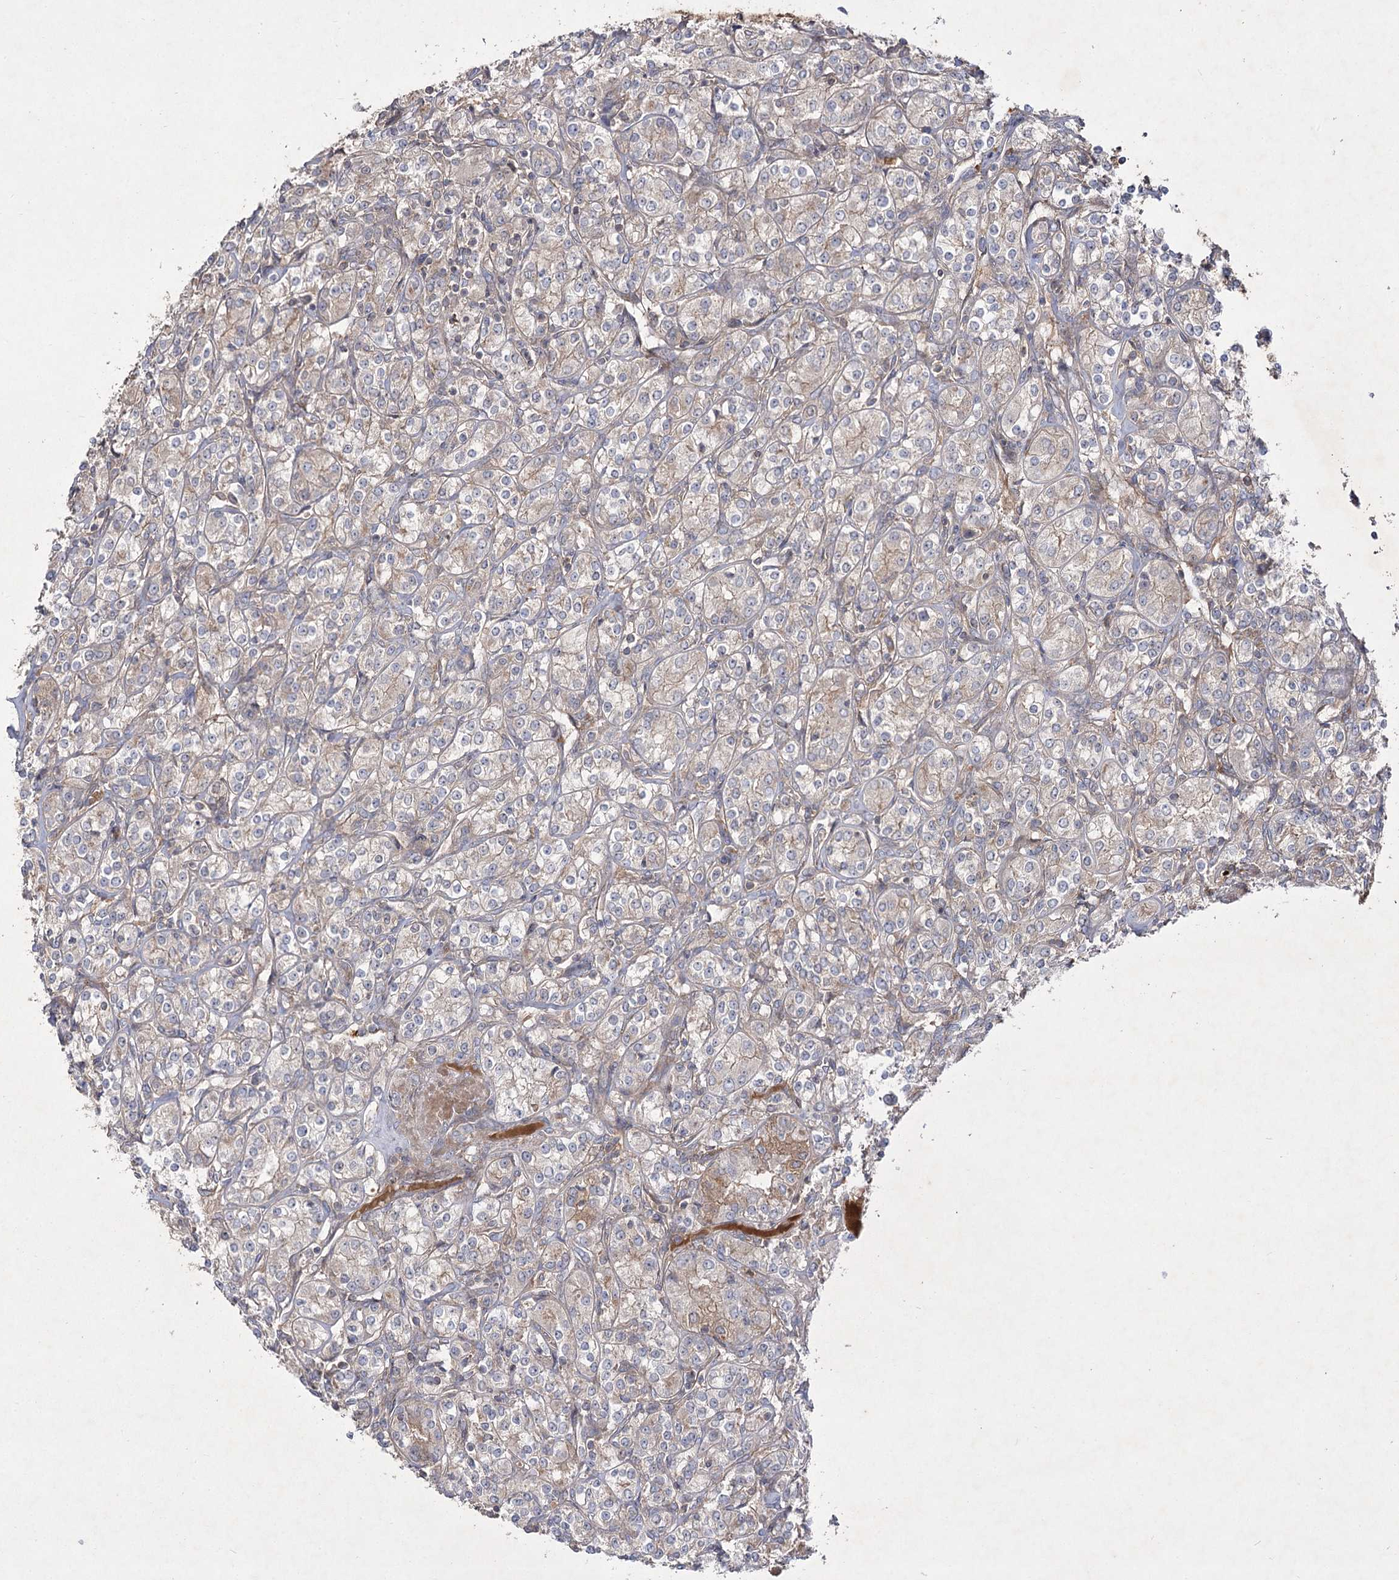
{"staining": {"intensity": "weak", "quantity": ">75%", "location": "cytoplasmic/membranous"}, "tissue": "renal cancer", "cell_type": "Tumor cells", "image_type": "cancer", "snomed": [{"axis": "morphology", "description": "Adenocarcinoma, NOS"}, {"axis": "topography", "description": "Kidney"}], "caption": "Renal cancer (adenocarcinoma) was stained to show a protein in brown. There is low levels of weak cytoplasmic/membranous staining in about >75% of tumor cells.", "gene": "KIAA0825", "patient": {"sex": "male", "age": 77}}